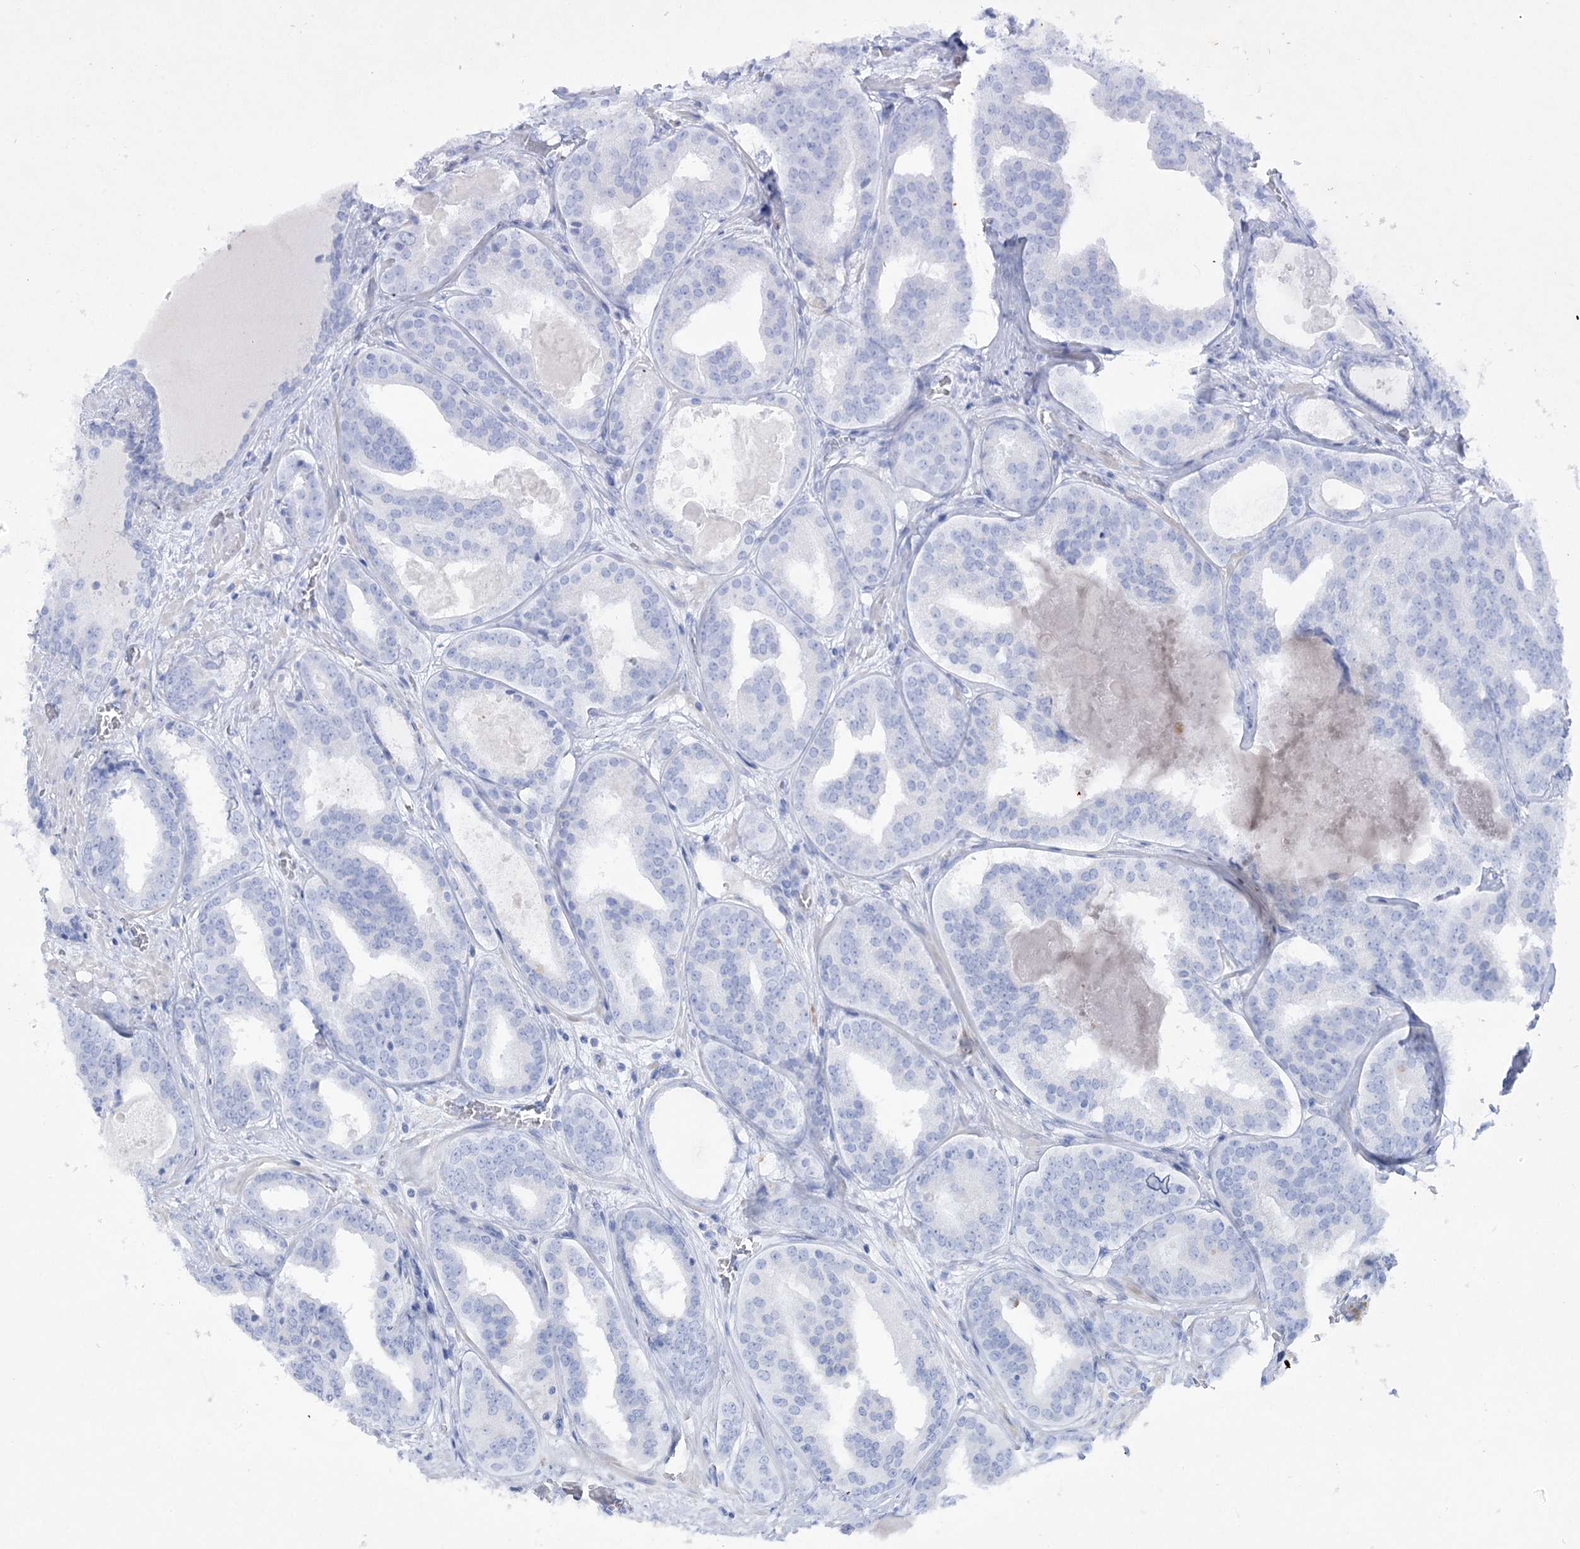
{"staining": {"intensity": "negative", "quantity": "none", "location": "none"}, "tissue": "prostate cancer", "cell_type": "Tumor cells", "image_type": "cancer", "snomed": [{"axis": "morphology", "description": "Adenocarcinoma, High grade"}, {"axis": "topography", "description": "Prostate"}], "caption": "Prostate cancer was stained to show a protein in brown. There is no significant staining in tumor cells.", "gene": "GBF1", "patient": {"sex": "male", "age": 57}}